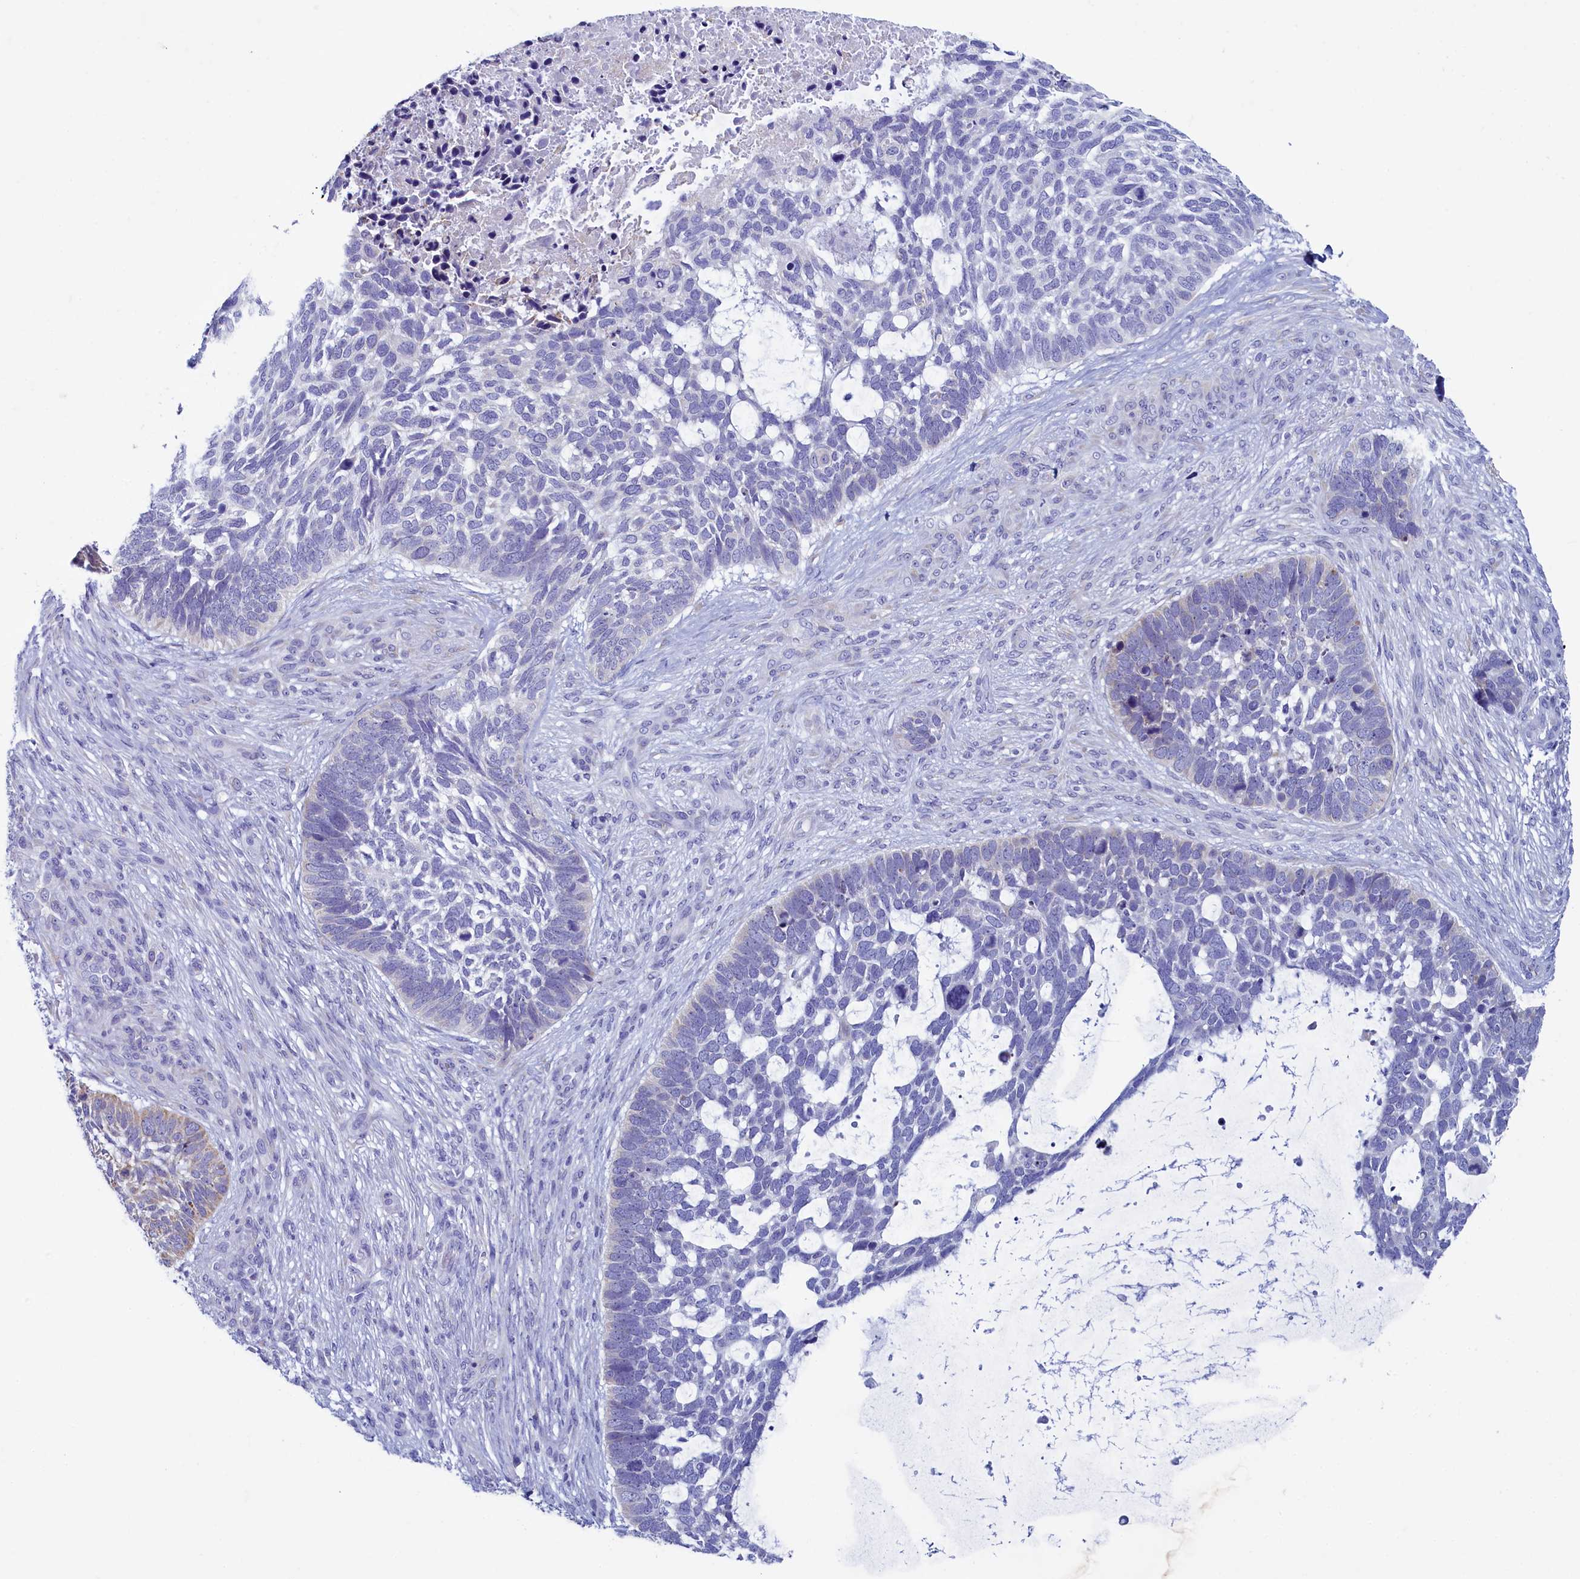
{"staining": {"intensity": "negative", "quantity": "none", "location": "none"}, "tissue": "skin cancer", "cell_type": "Tumor cells", "image_type": "cancer", "snomed": [{"axis": "morphology", "description": "Basal cell carcinoma"}, {"axis": "topography", "description": "Skin"}], "caption": "Tumor cells are negative for protein expression in human skin cancer.", "gene": "SKA3", "patient": {"sex": "male", "age": 88}}